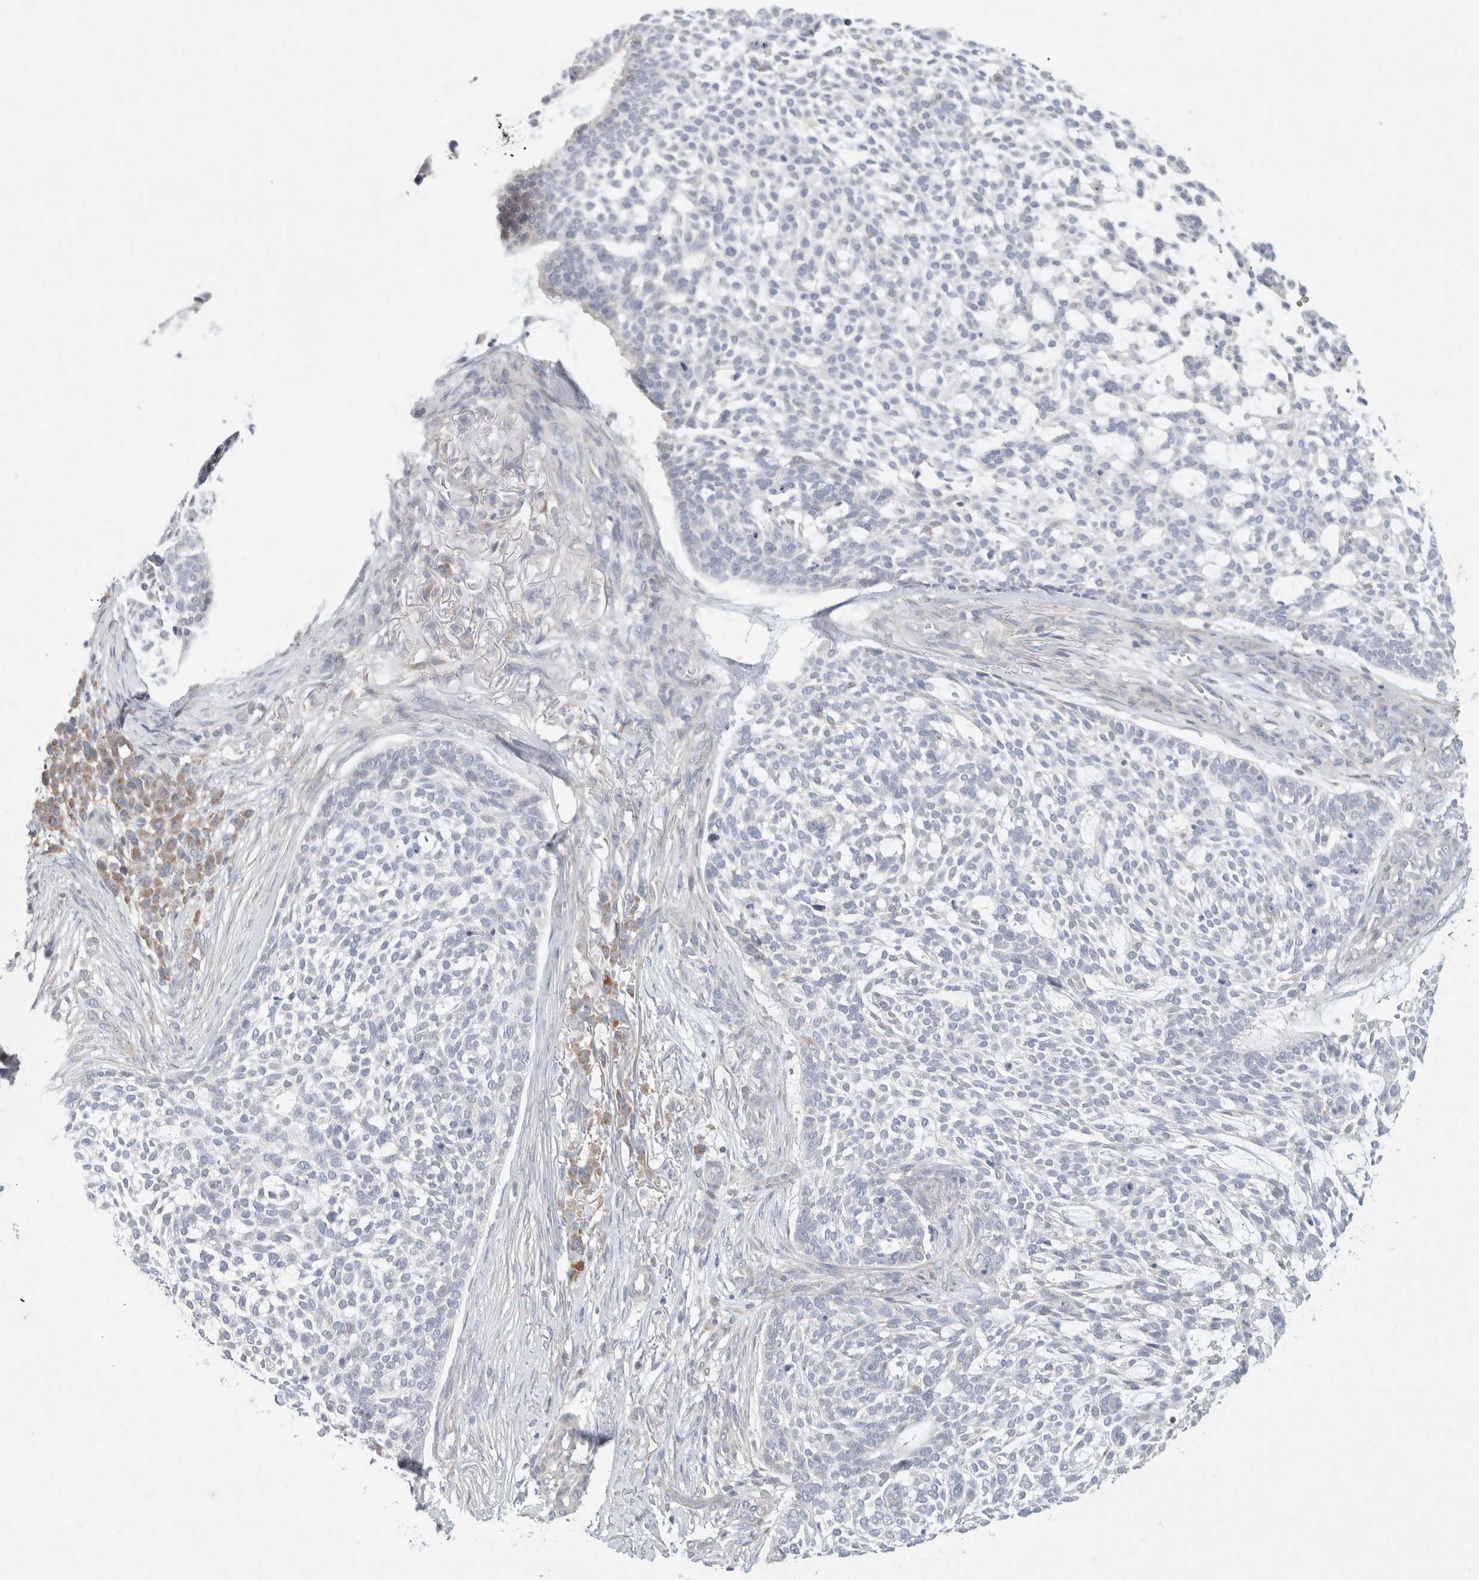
{"staining": {"intensity": "negative", "quantity": "none", "location": "none"}, "tissue": "skin cancer", "cell_type": "Tumor cells", "image_type": "cancer", "snomed": [{"axis": "morphology", "description": "Basal cell carcinoma"}, {"axis": "topography", "description": "Skin"}], "caption": "This is a histopathology image of IHC staining of skin cancer (basal cell carcinoma), which shows no expression in tumor cells.", "gene": "CMTM4", "patient": {"sex": "female", "age": 64}}